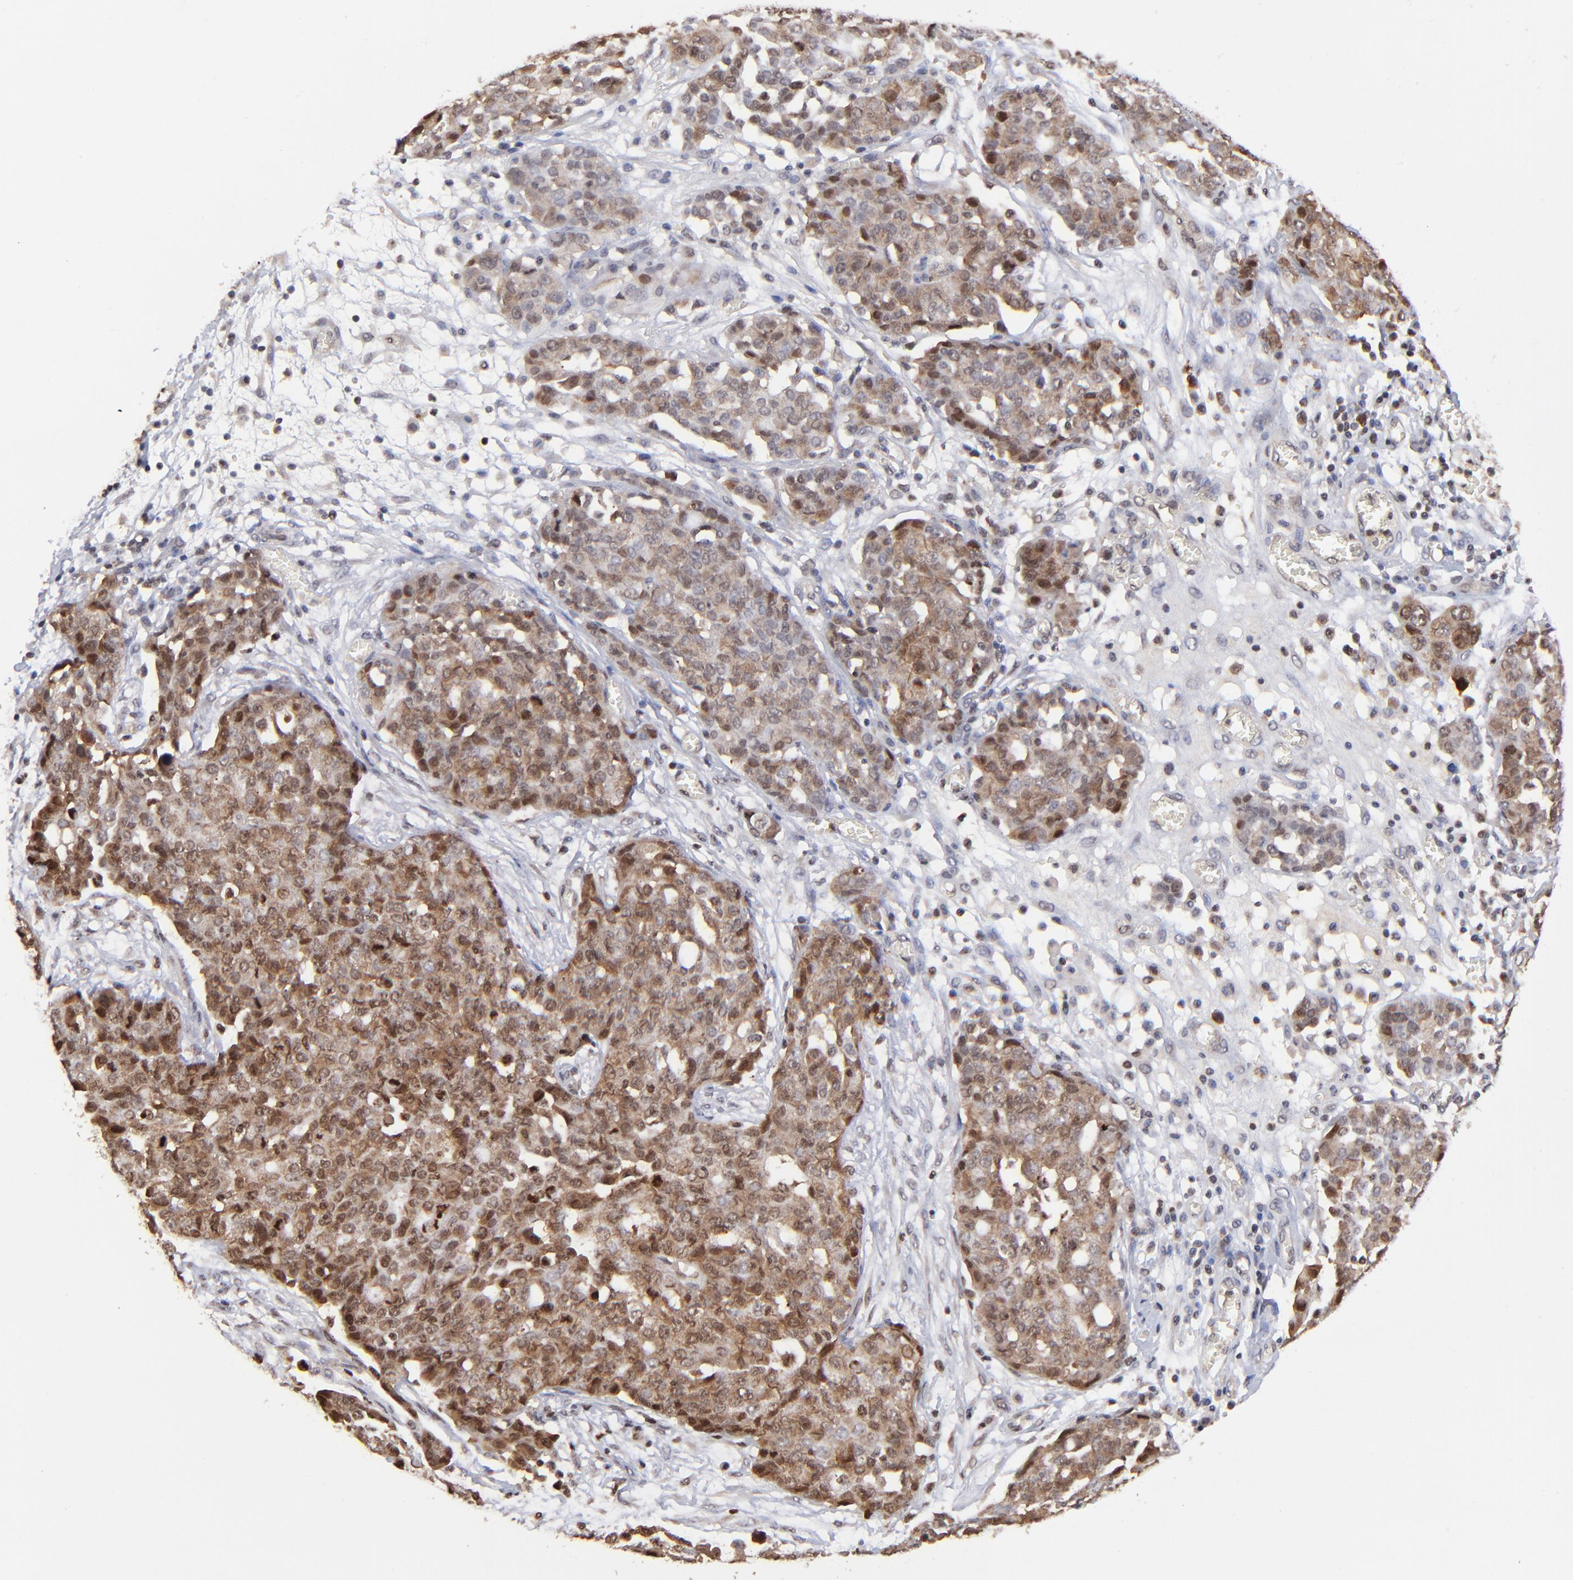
{"staining": {"intensity": "moderate", "quantity": ">75%", "location": "cytoplasmic/membranous,nuclear"}, "tissue": "ovarian cancer", "cell_type": "Tumor cells", "image_type": "cancer", "snomed": [{"axis": "morphology", "description": "Cystadenocarcinoma, serous, NOS"}, {"axis": "topography", "description": "Soft tissue"}, {"axis": "topography", "description": "Ovary"}], "caption": "Human serous cystadenocarcinoma (ovarian) stained with a brown dye shows moderate cytoplasmic/membranous and nuclear positive positivity in approximately >75% of tumor cells.", "gene": "DCTPP1", "patient": {"sex": "female", "age": 57}}